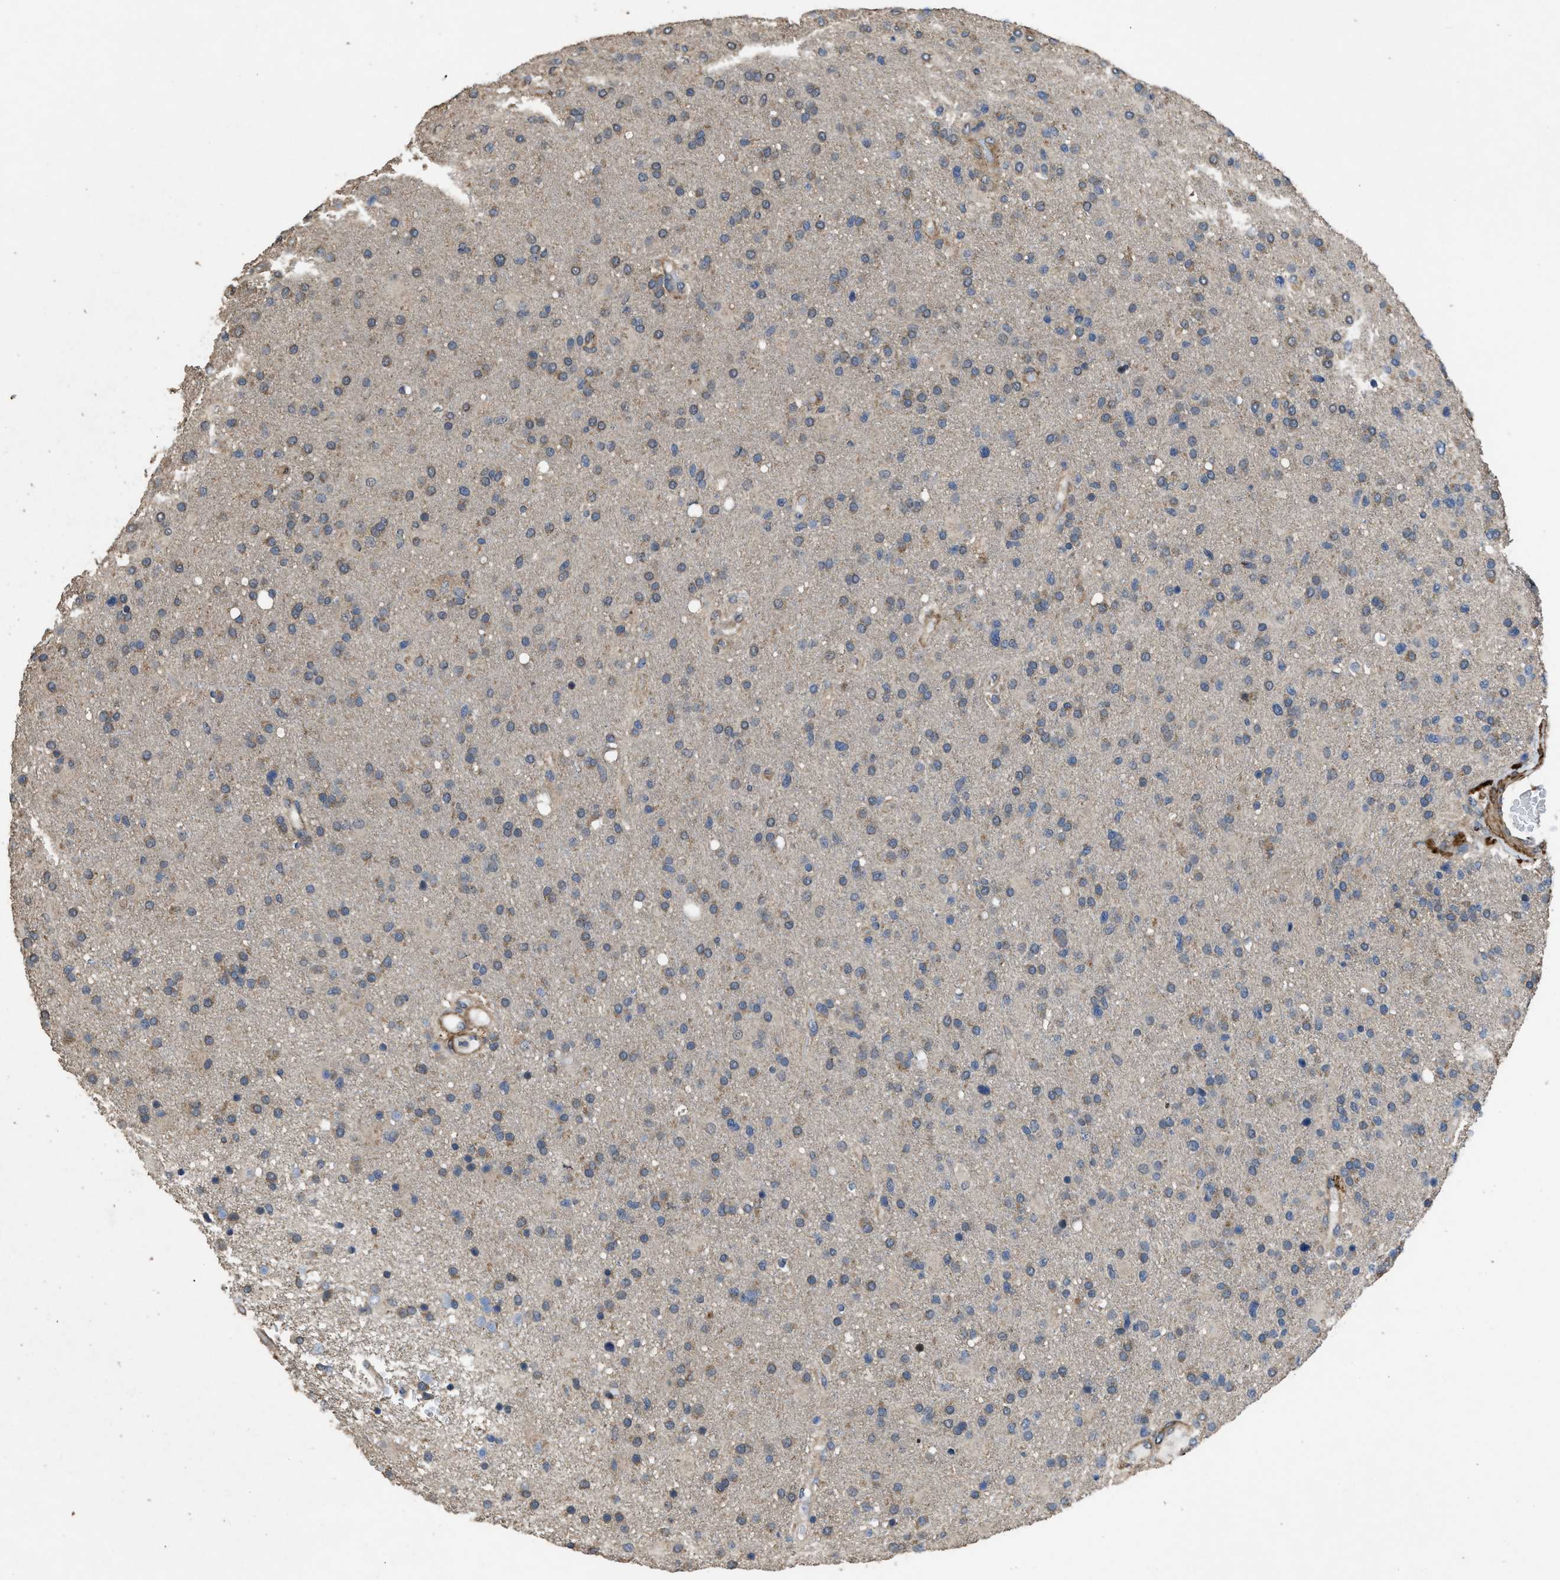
{"staining": {"intensity": "weak", "quantity": "25%-75%", "location": "cytoplasmic/membranous"}, "tissue": "glioma", "cell_type": "Tumor cells", "image_type": "cancer", "snomed": [{"axis": "morphology", "description": "Glioma, malignant, High grade"}, {"axis": "topography", "description": "Brain"}], "caption": "Protein staining of glioma tissue displays weak cytoplasmic/membranous staining in about 25%-75% of tumor cells.", "gene": "ARL6", "patient": {"sex": "male", "age": 72}}